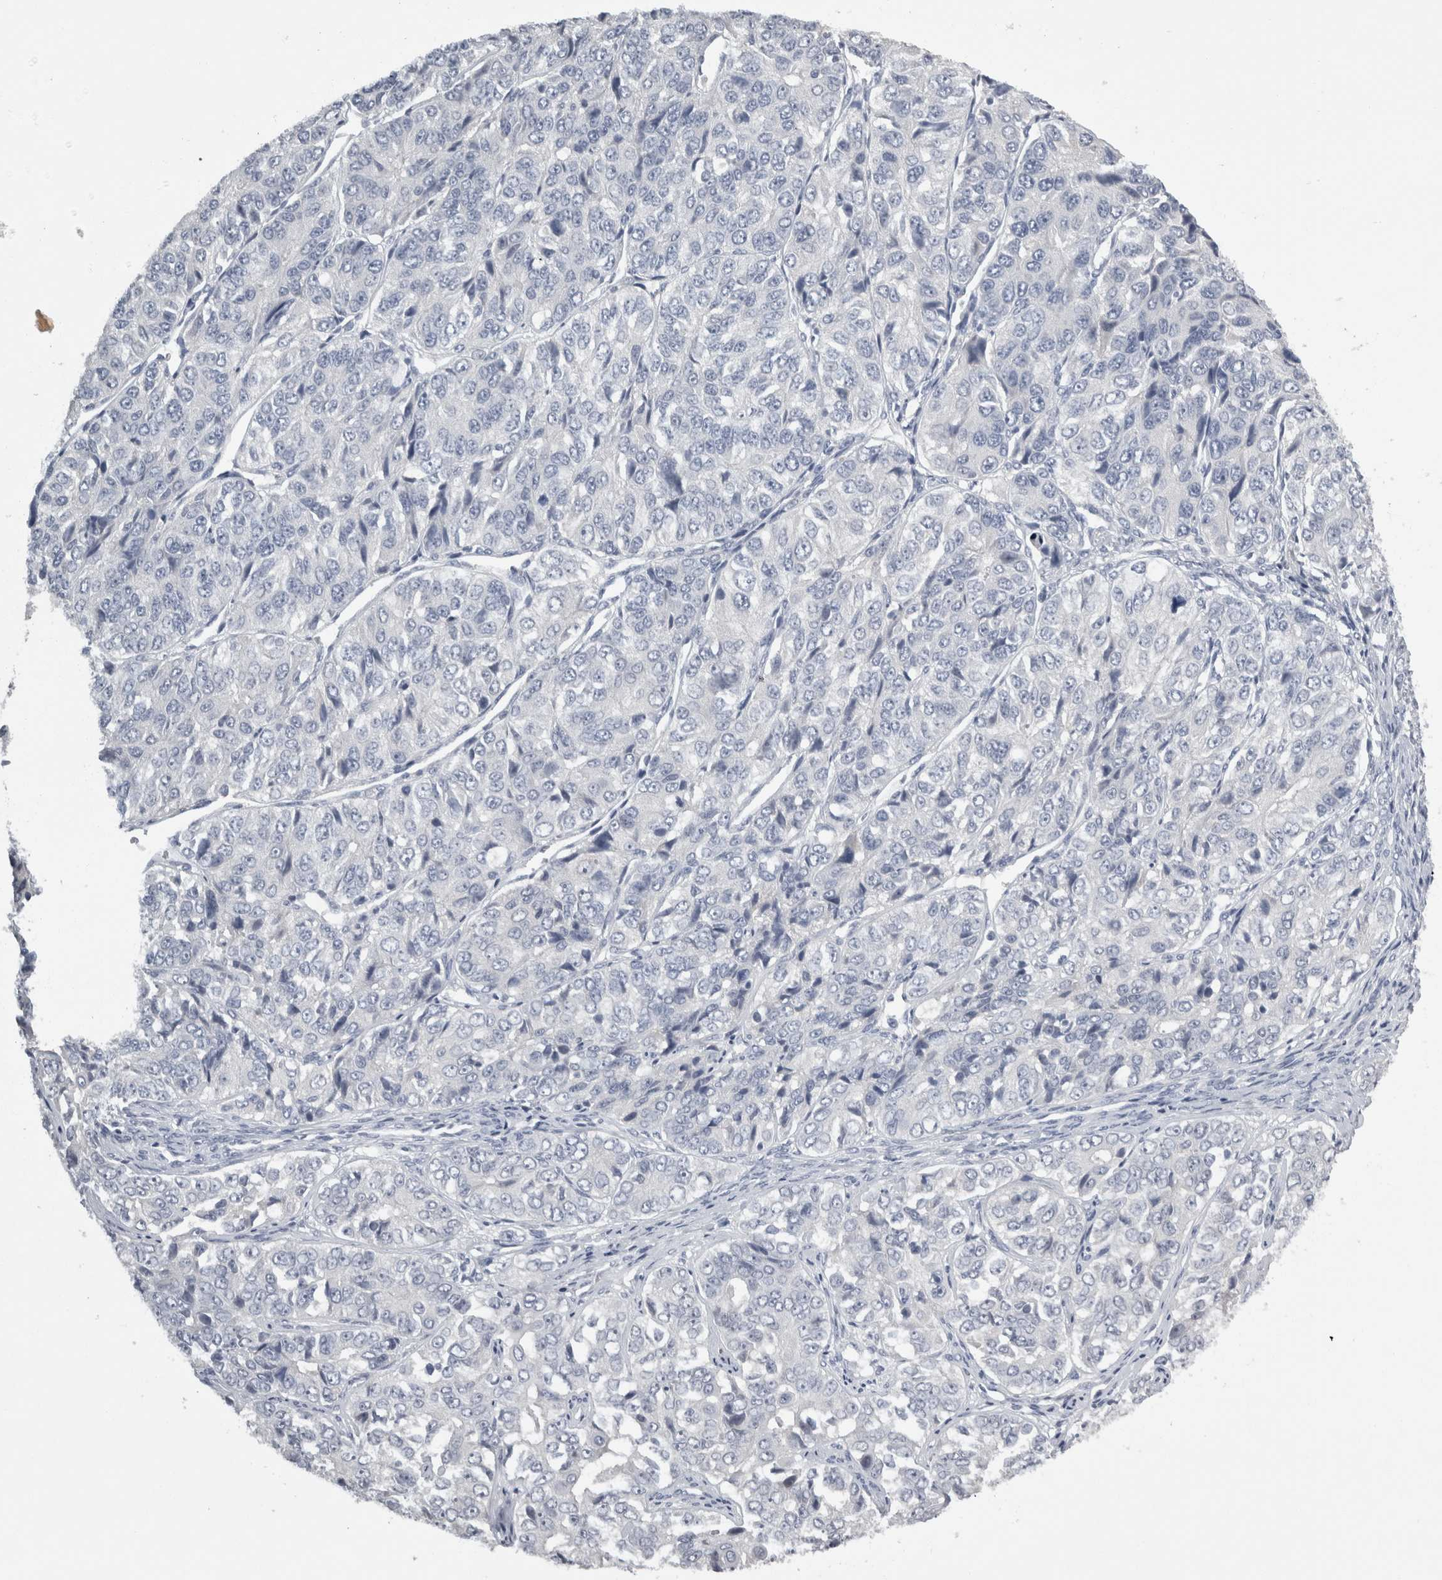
{"staining": {"intensity": "negative", "quantity": "none", "location": "none"}, "tissue": "ovarian cancer", "cell_type": "Tumor cells", "image_type": "cancer", "snomed": [{"axis": "morphology", "description": "Carcinoma, endometroid"}, {"axis": "topography", "description": "Ovary"}], "caption": "There is no significant staining in tumor cells of ovarian cancer.", "gene": "TCAP", "patient": {"sex": "female", "age": 51}}